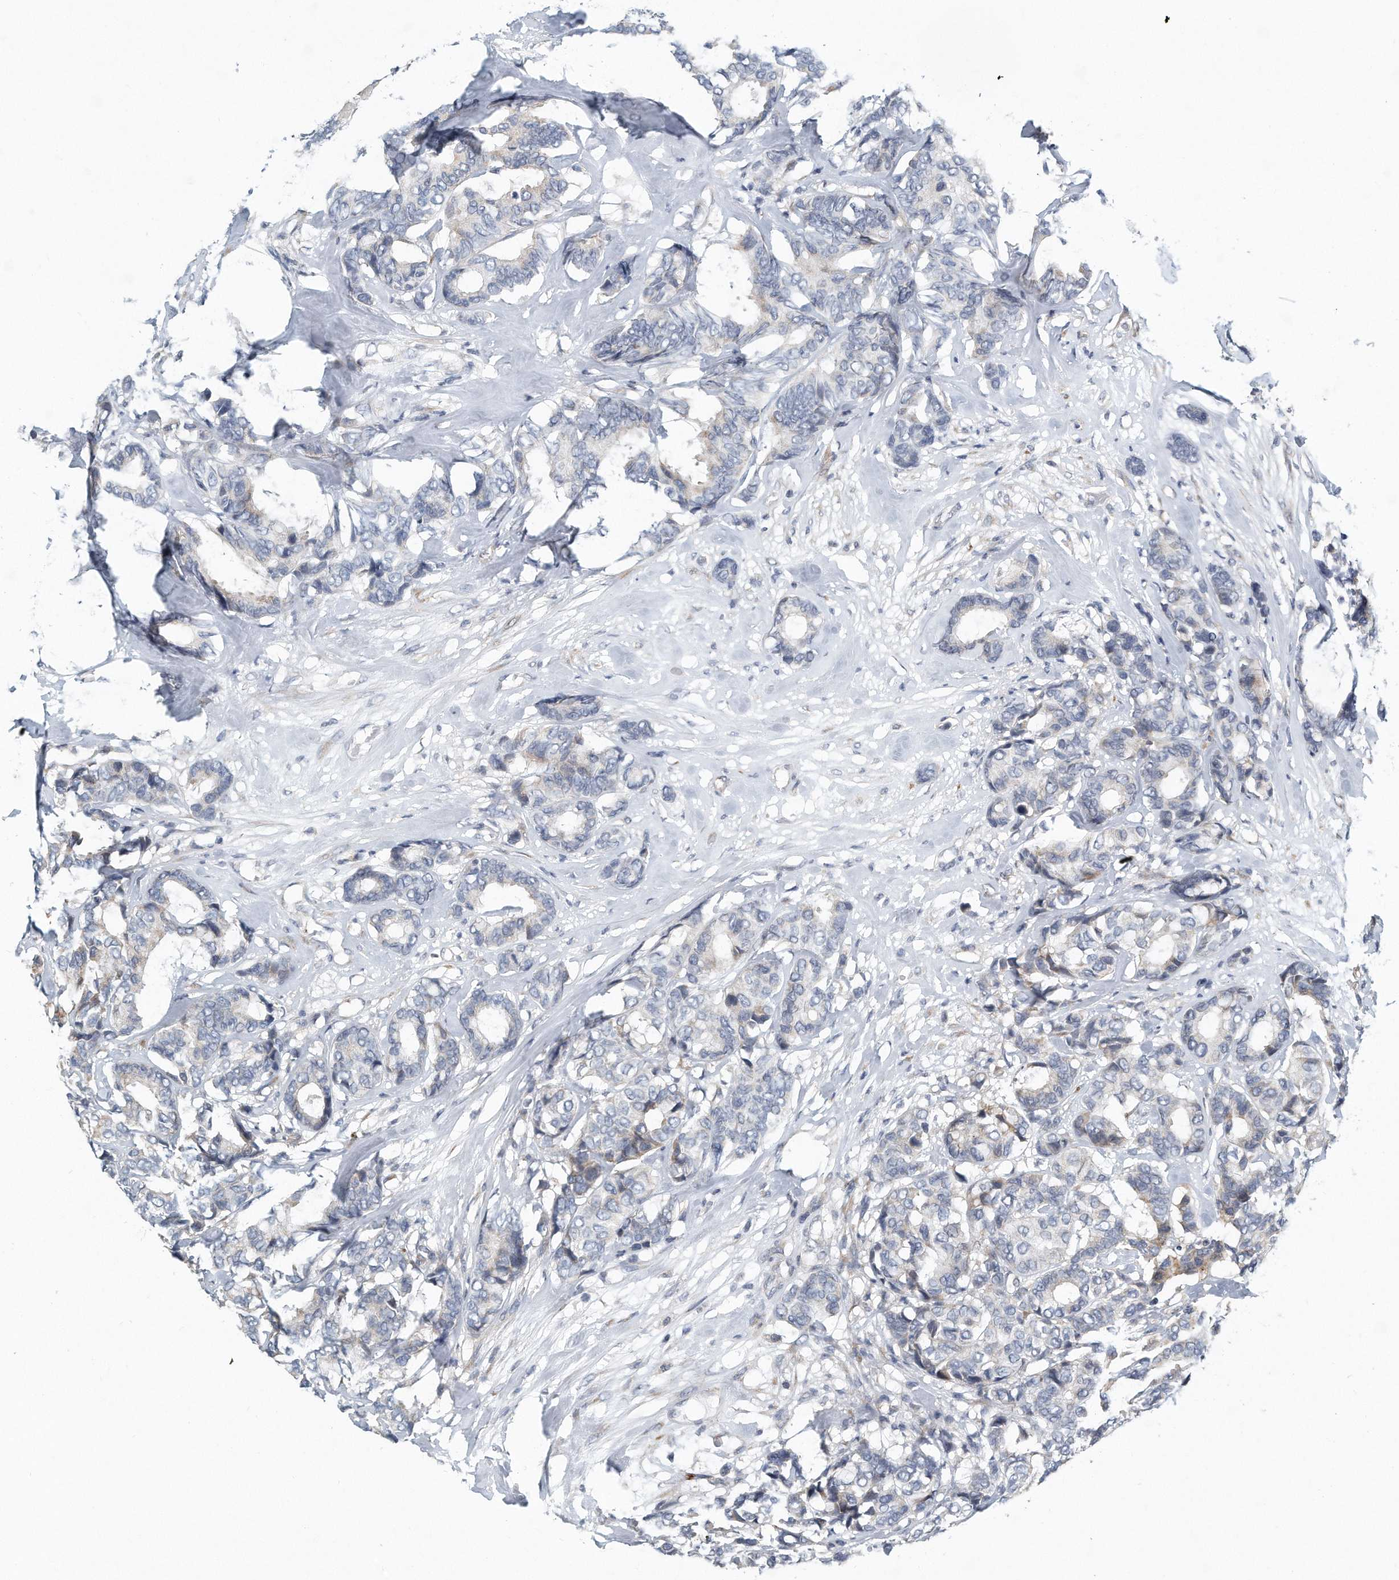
{"staining": {"intensity": "negative", "quantity": "none", "location": "none"}, "tissue": "breast cancer", "cell_type": "Tumor cells", "image_type": "cancer", "snomed": [{"axis": "morphology", "description": "Duct carcinoma"}, {"axis": "topography", "description": "Breast"}], "caption": "Immunohistochemistry (IHC) image of human breast cancer stained for a protein (brown), which displays no expression in tumor cells.", "gene": "VLDLR", "patient": {"sex": "female", "age": 87}}